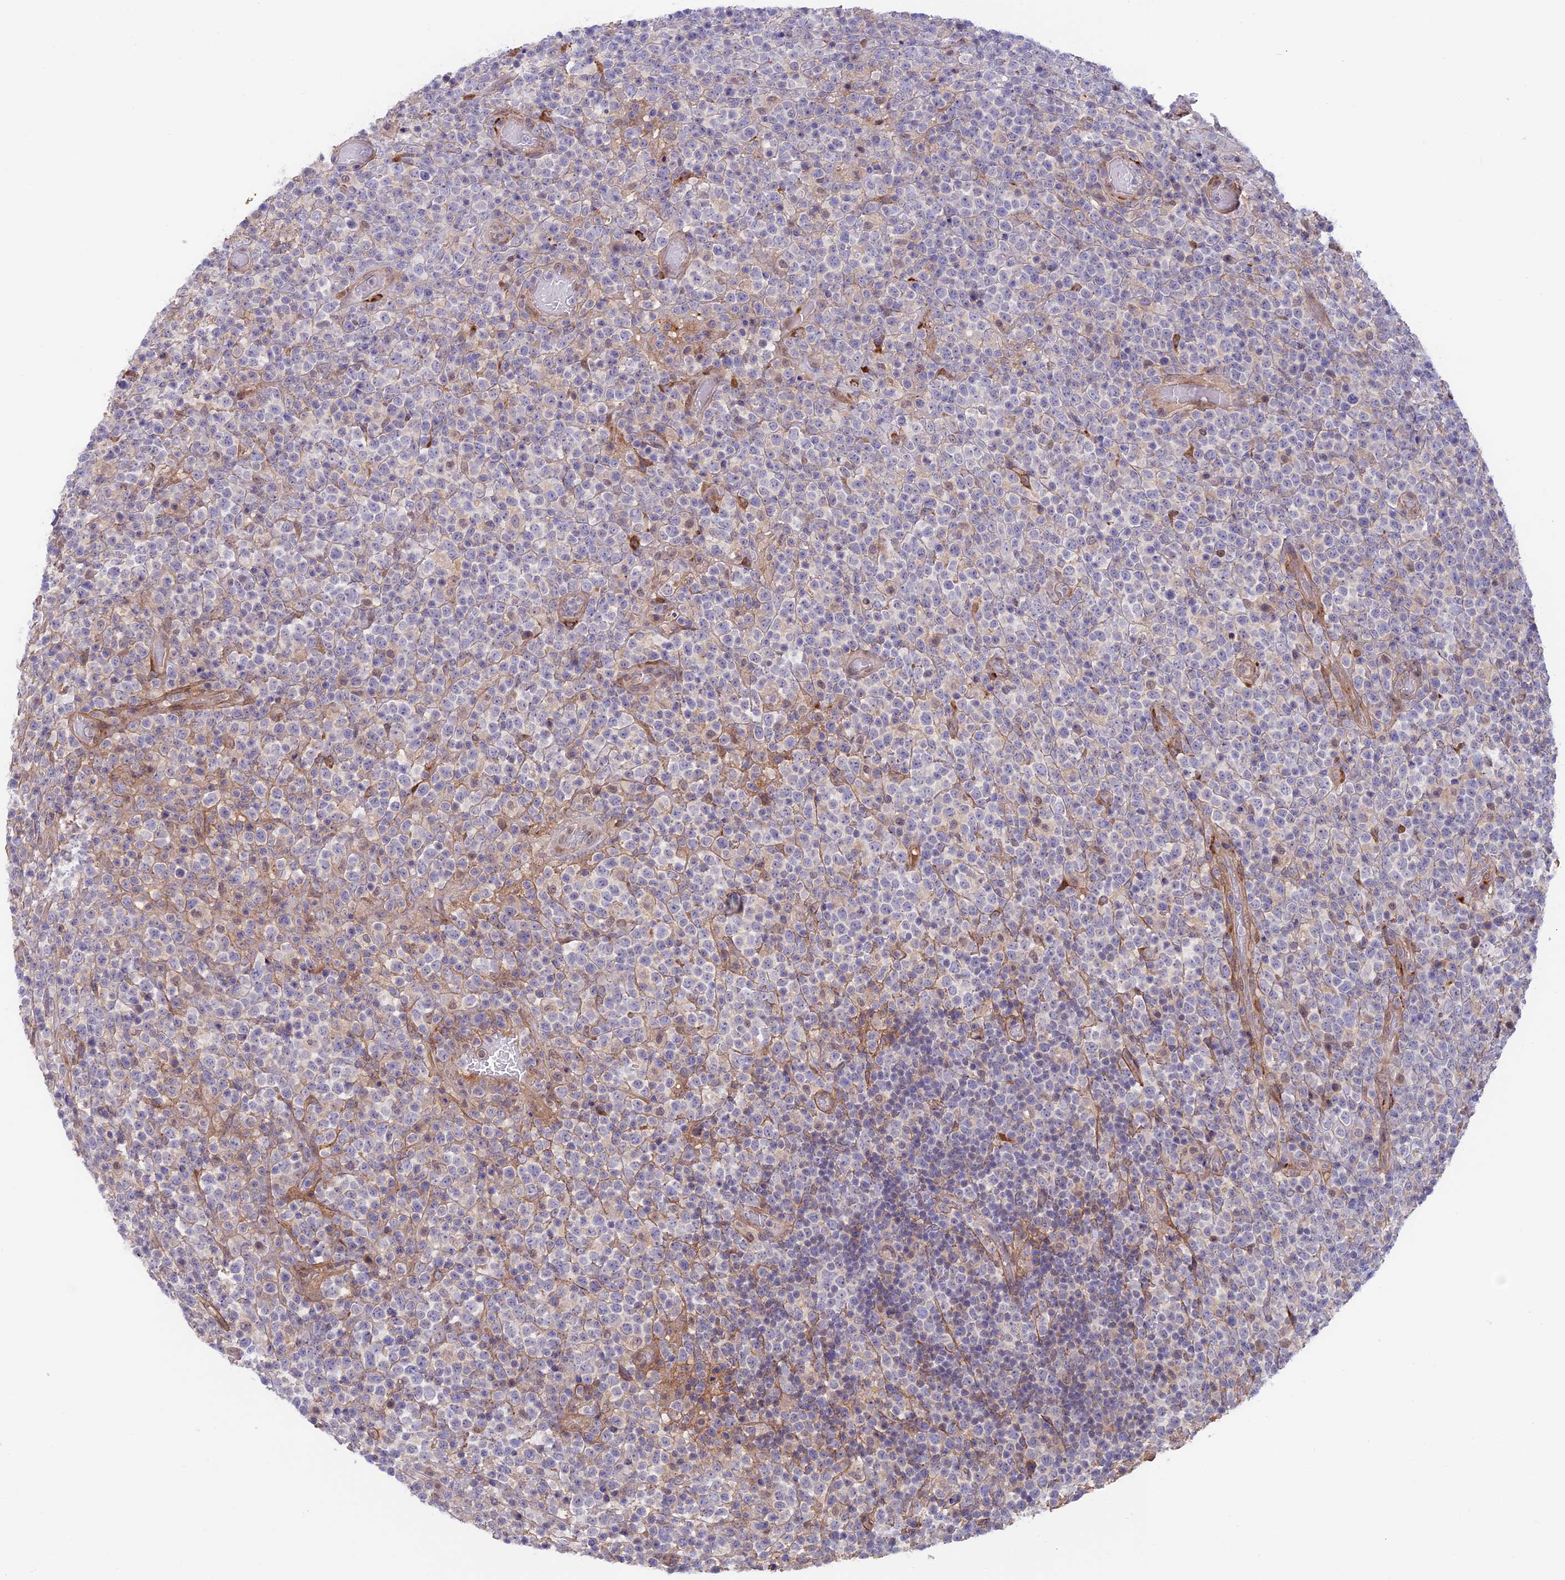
{"staining": {"intensity": "negative", "quantity": "none", "location": "none"}, "tissue": "lymphoma", "cell_type": "Tumor cells", "image_type": "cancer", "snomed": [{"axis": "morphology", "description": "Malignant lymphoma, non-Hodgkin's type, High grade"}, {"axis": "topography", "description": "Colon"}], "caption": "Human lymphoma stained for a protein using IHC reveals no positivity in tumor cells.", "gene": "COL4A3", "patient": {"sex": "female", "age": 53}}